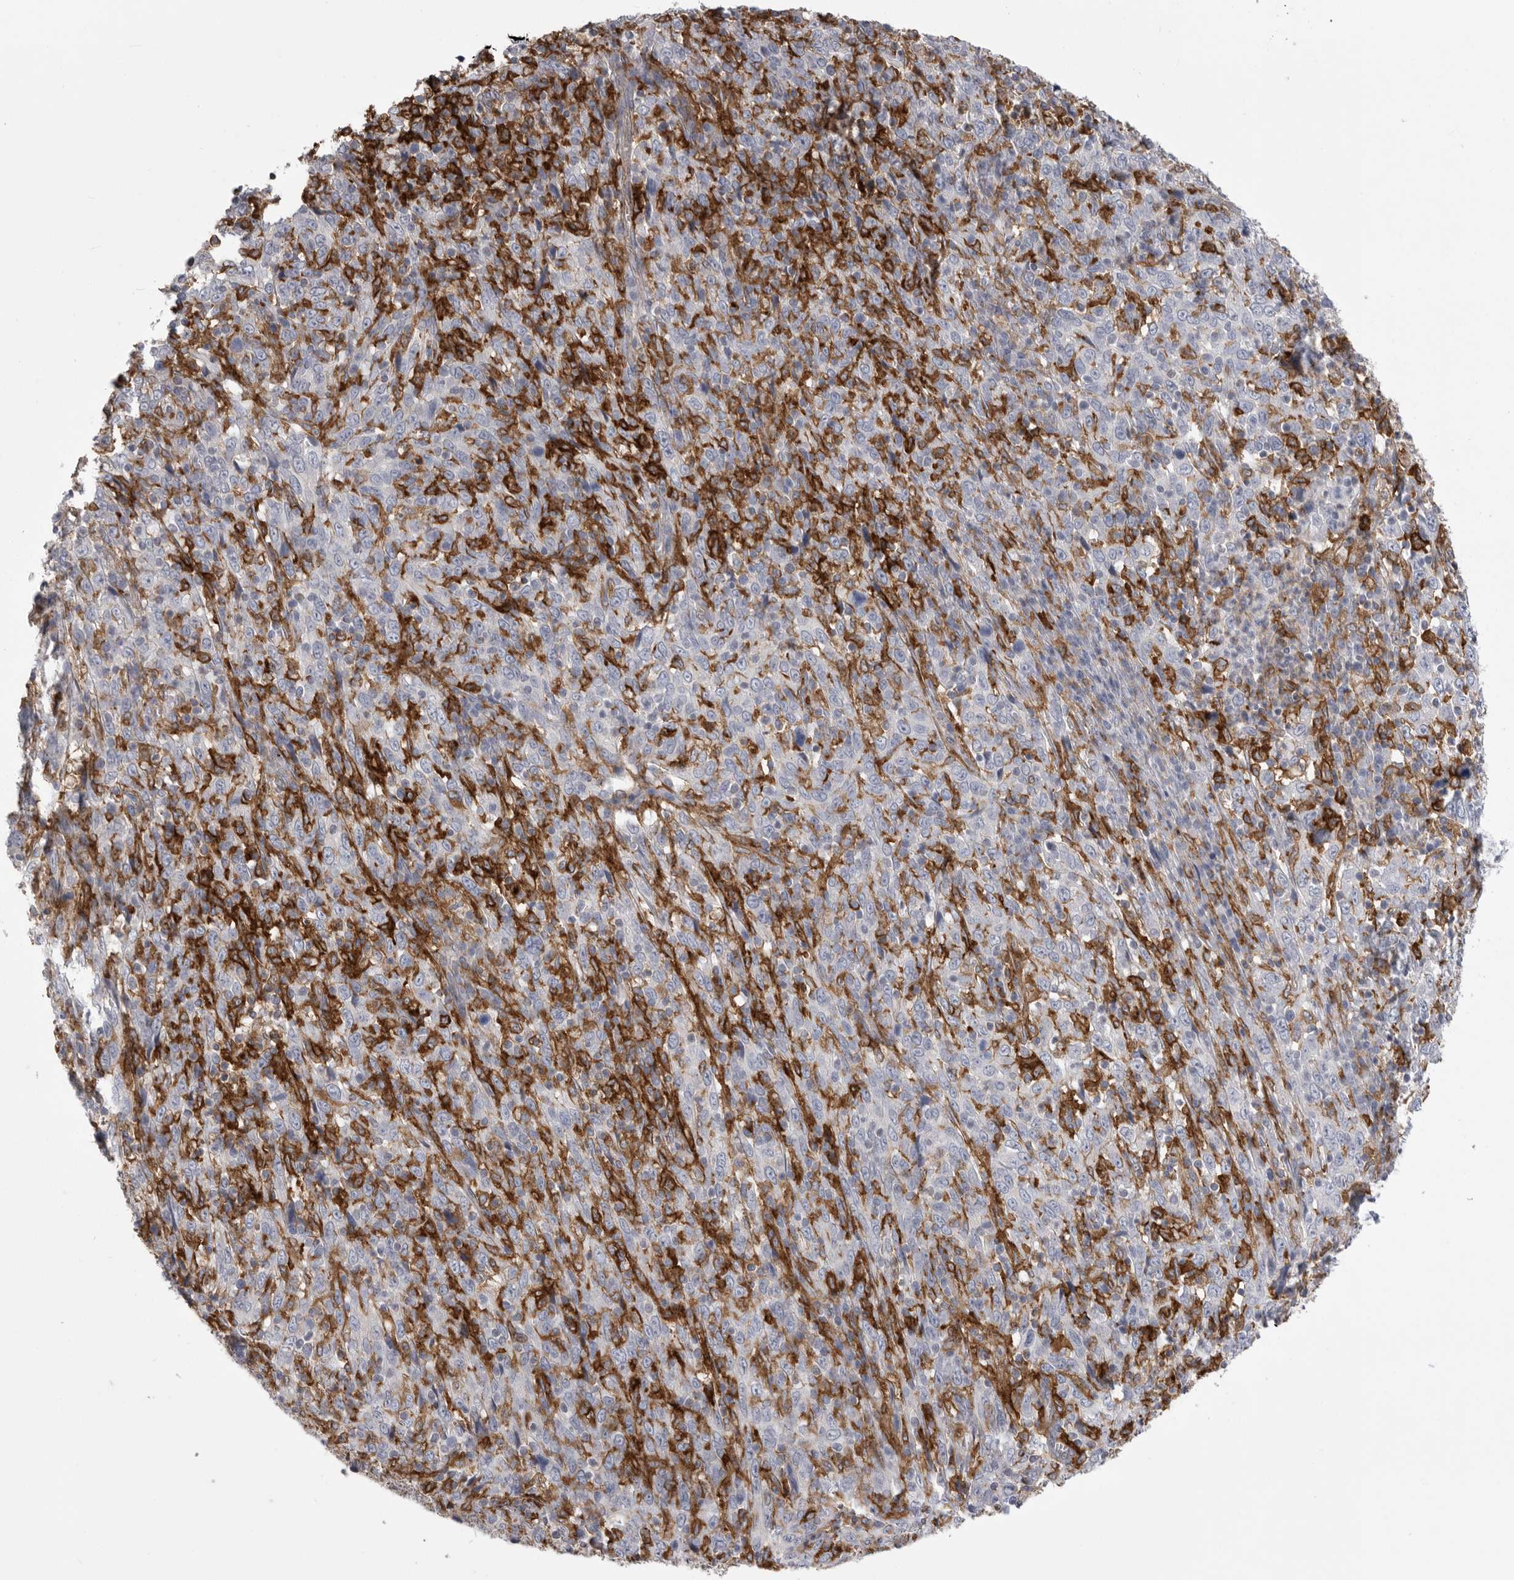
{"staining": {"intensity": "negative", "quantity": "none", "location": "none"}, "tissue": "cervical cancer", "cell_type": "Tumor cells", "image_type": "cancer", "snomed": [{"axis": "morphology", "description": "Squamous cell carcinoma, NOS"}, {"axis": "topography", "description": "Cervix"}], "caption": "Micrograph shows no protein positivity in tumor cells of cervical squamous cell carcinoma tissue.", "gene": "SIGLEC10", "patient": {"sex": "female", "age": 46}}